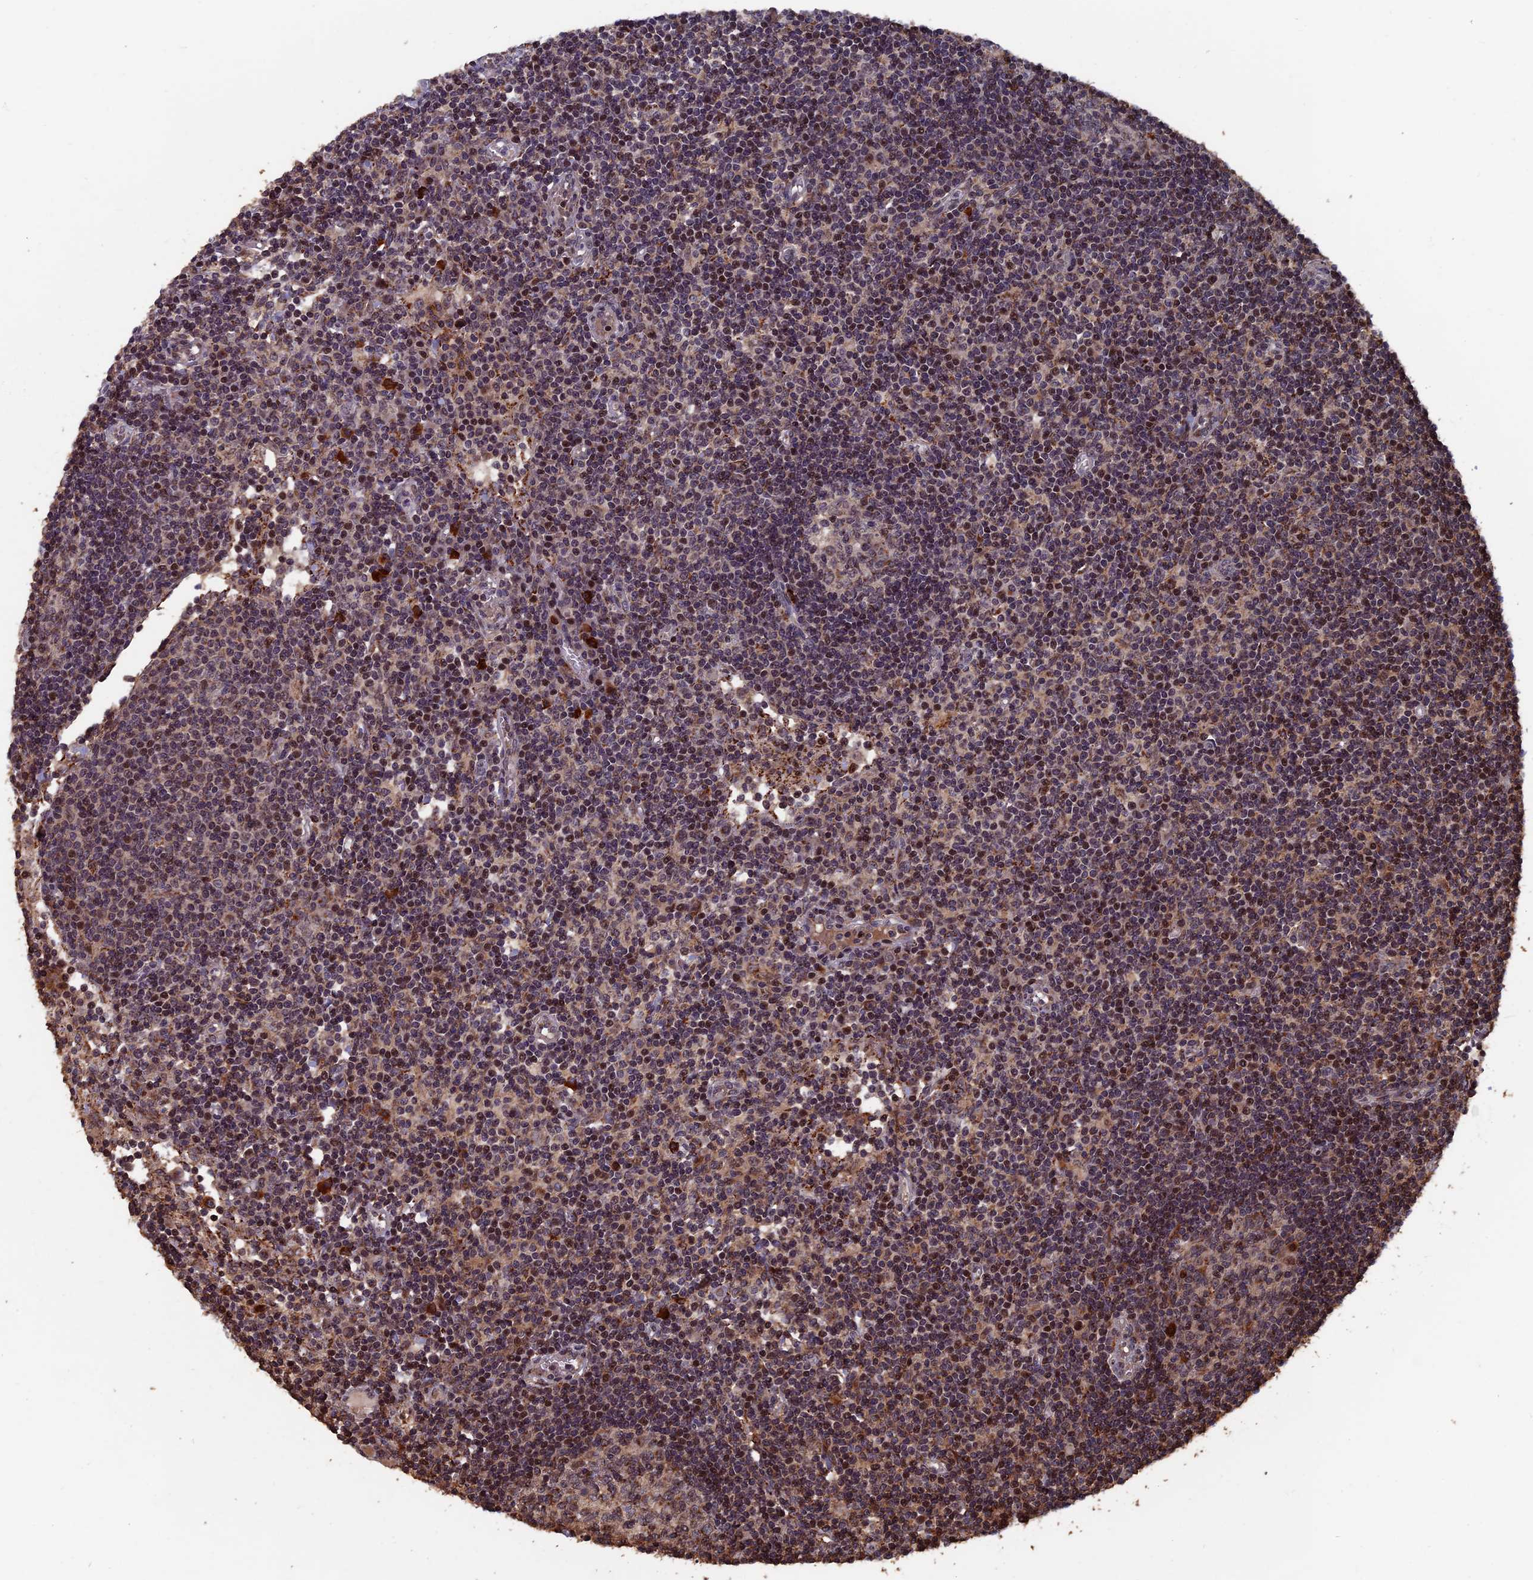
{"staining": {"intensity": "weak", "quantity": "<25%", "location": "cytoplasmic/membranous"}, "tissue": "lymph node", "cell_type": "Germinal center cells", "image_type": "normal", "snomed": [{"axis": "morphology", "description": "Normal tissue, NOS"}, {"axis": "topography", "description": "Lymph node"}], "caption": "The micrograph exhibits no staining of germinal center cells in benign lymph node.", "gene": "RASGRF1", "patient": {"sex": "female", "age": 55}}